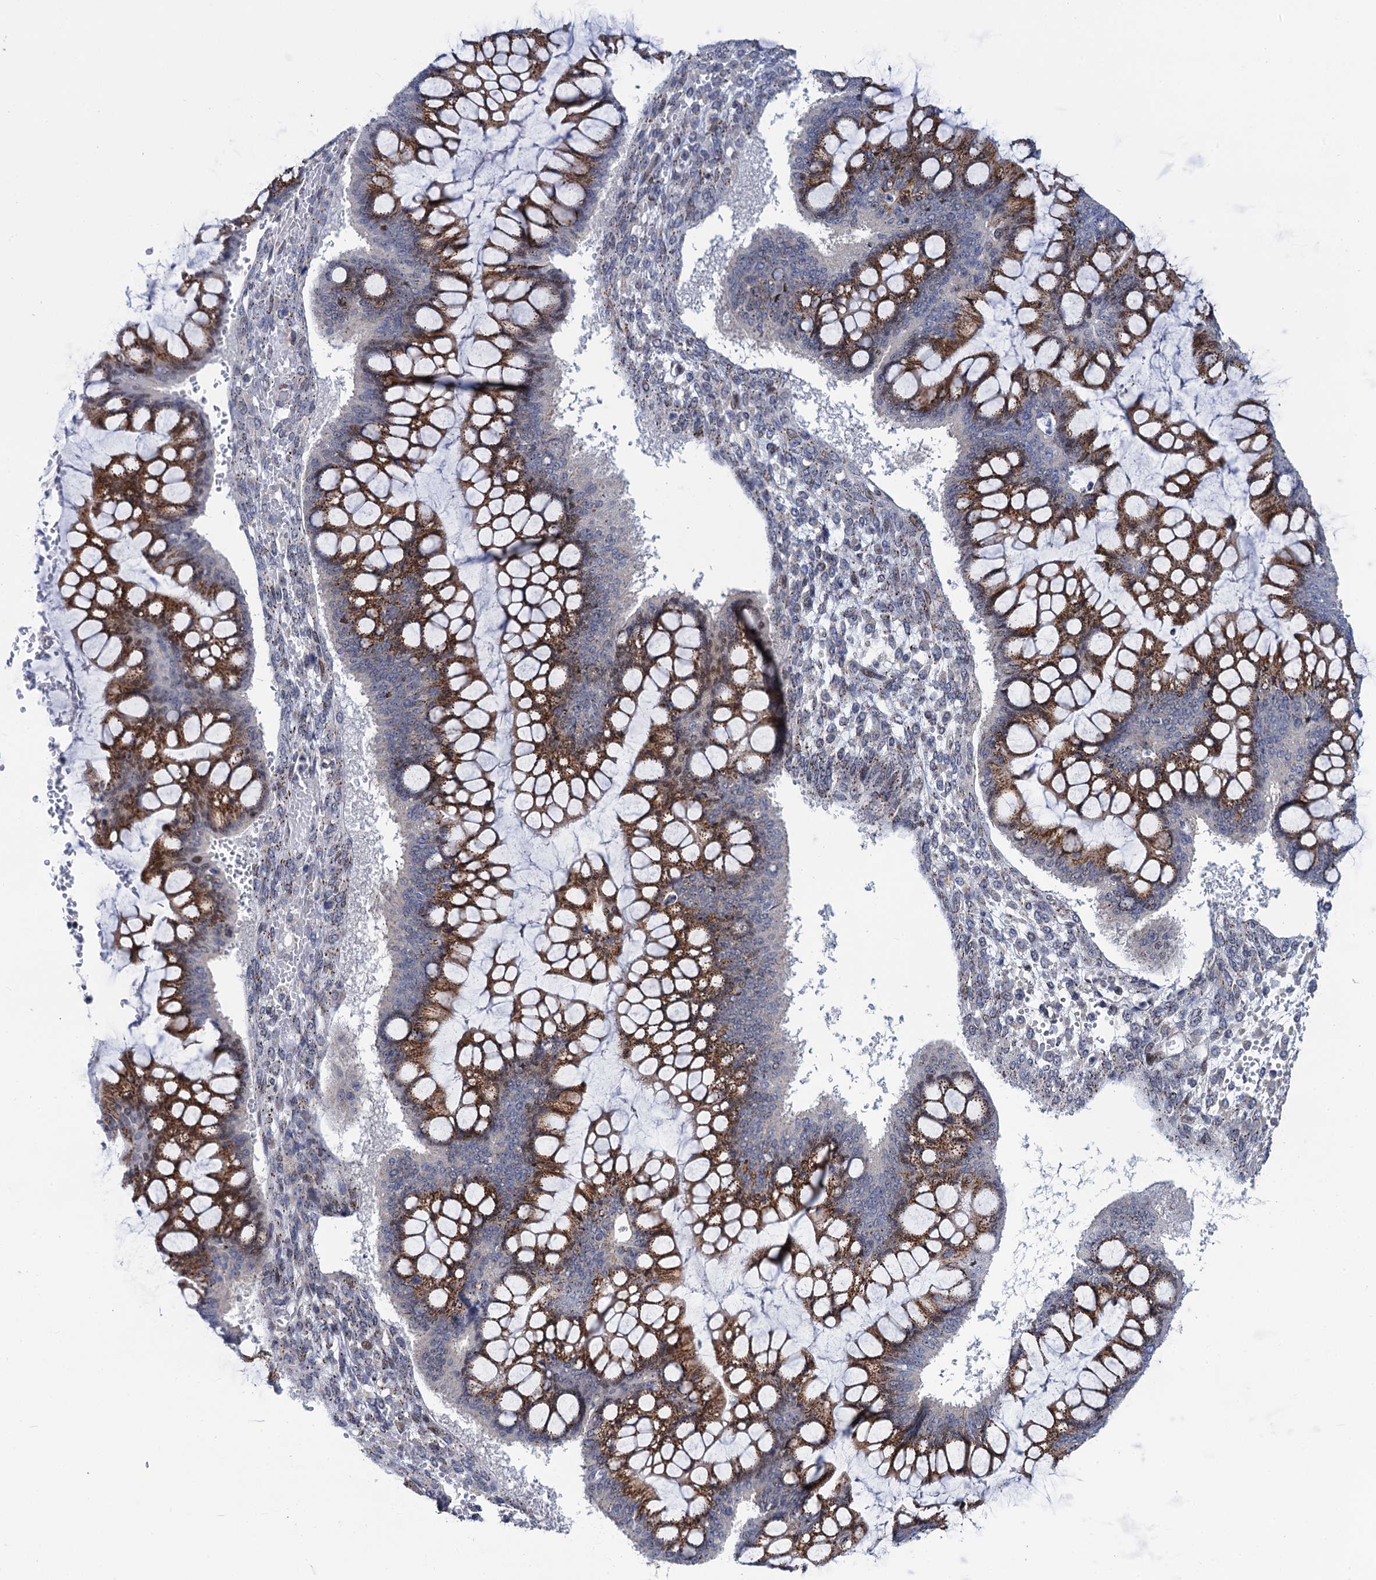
{"staining": {"intensity": "strong", "quantity": ">75%", "location": "cytoplasmic/membranous"}, "tissue": "ovarian cancer", "cell_type": "Tumor cells", "image_type": "cancer", "snomed": [{"axis": "morphology", "description": "Cystadenocarcinoma, mucinous, NOS"}, {"axis": "topography", "description": "Ovary"}], "caption": "Mucinous cystadenocarcinoma (ovarian) was stained to show a protein in brown. There is high levels of strong cytoplasmic/membranous staining in approximately >75% of tumor cells.", "gene": "THAP2", "patient": {"sex": "female", "age": 73}}